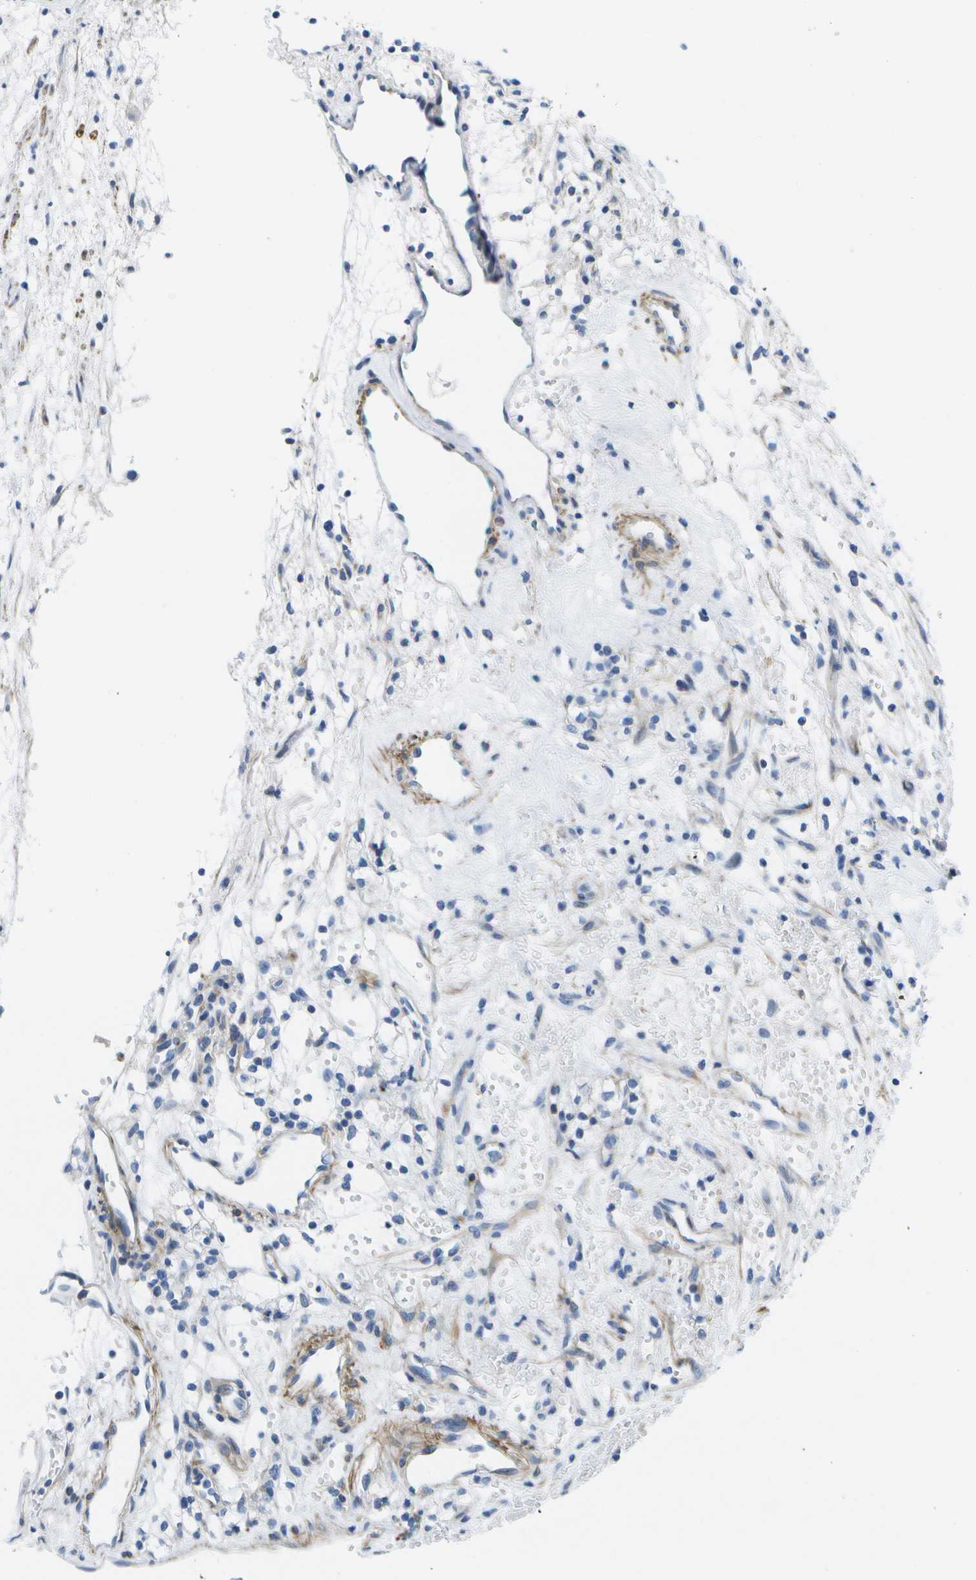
{"staining": {"intensity": "negative", "quantity": "none", "location": "none"}, "tissue": "renal cancer", "cell_type": "Tumor cells", "image_type": "cancer", "snomed": [{"axis": "morphology", "description": "Adenocarcinoma, NOS"}, {"axis": "topography", "description": "Kidney"}], "caption": "There is no significant staining in tumor cells of renal adenocarcinoma. (DAB (3,3'-diaminobenzidine) IHC with hematoxylin counter stain).", "gene": "ADGRG6", "patient": {"sex": "male", "age": 59}}